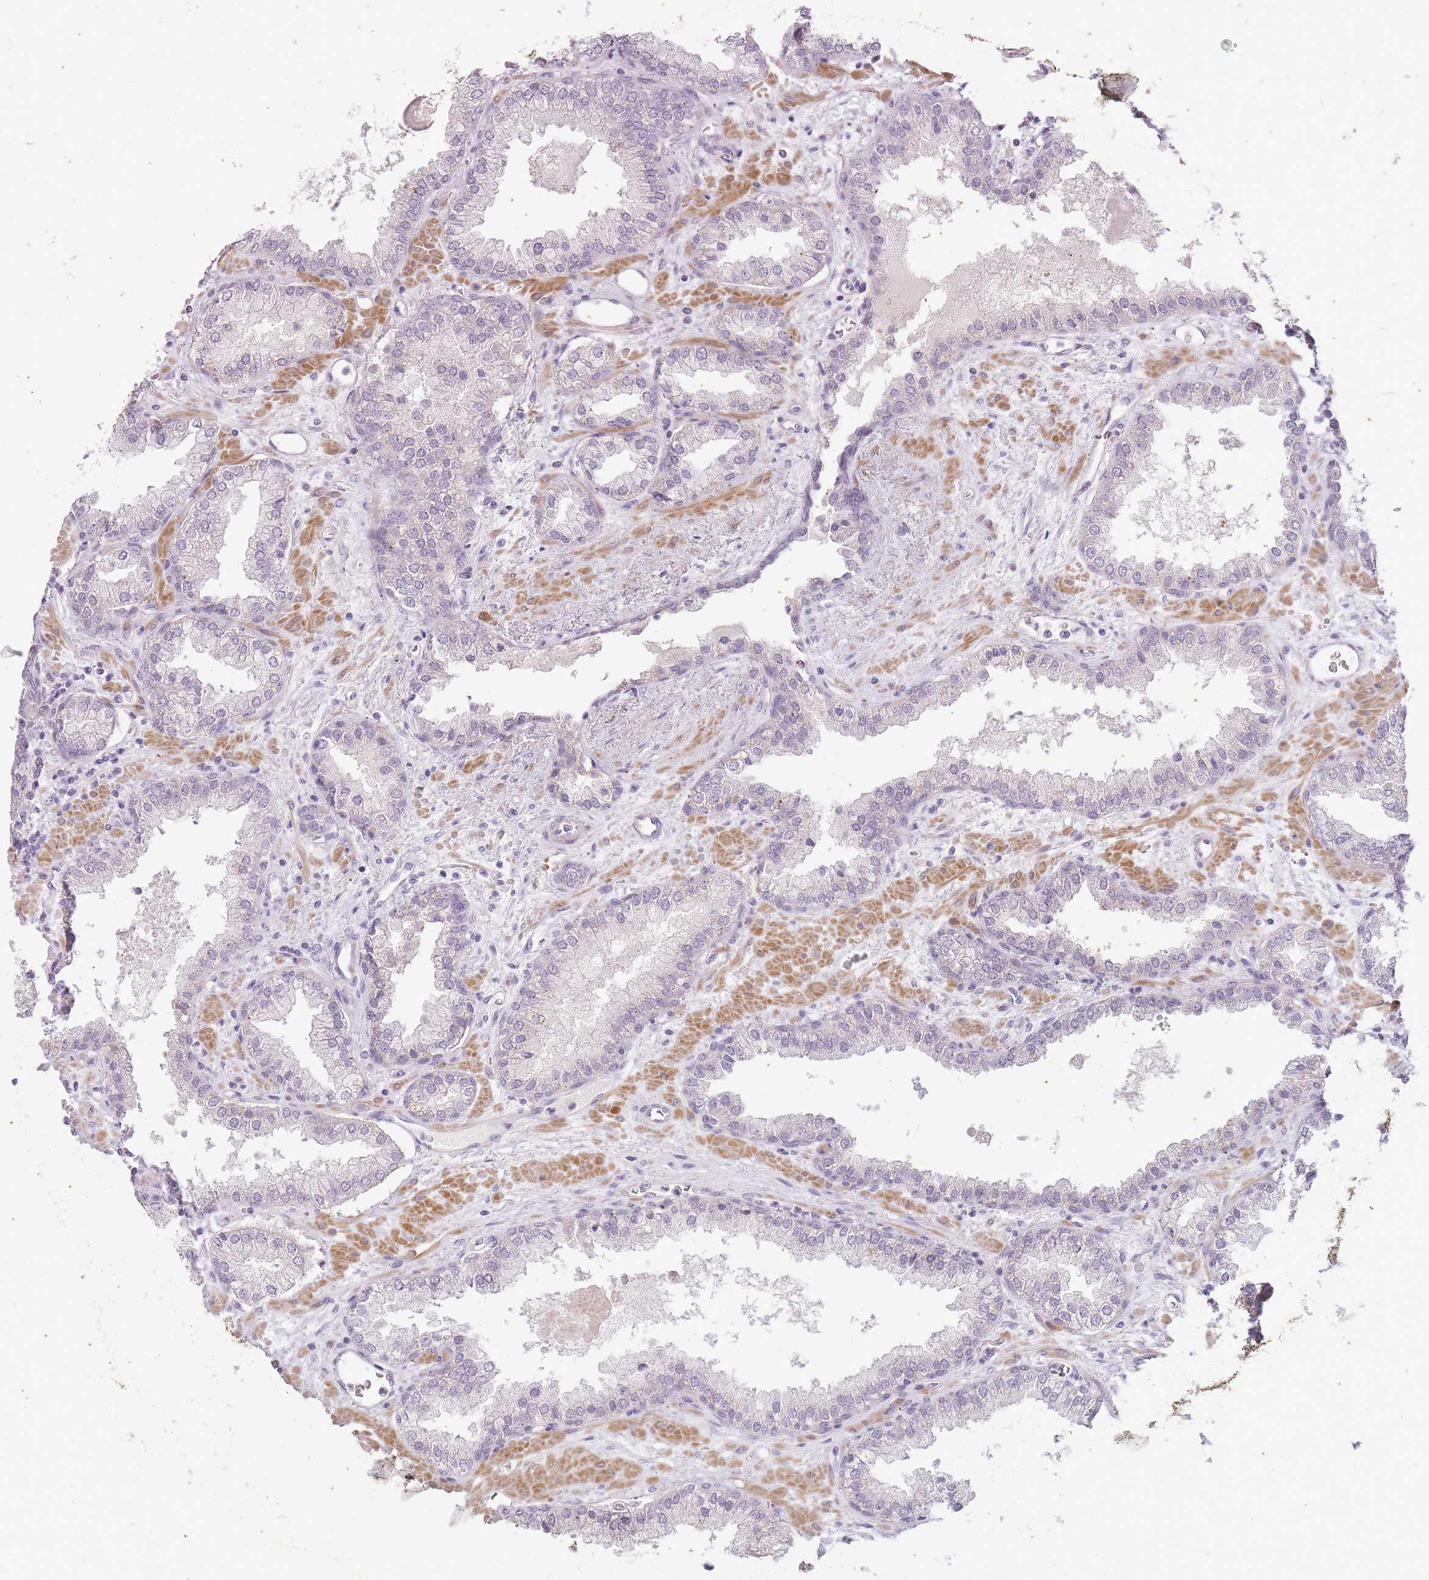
{"staining": {"intensity": "negative", "quantity": "none", "location": "none"}, "tissue": "prostate cancer", "cell_type": "Tumor cells", "image_type": "cancer", "snomed": [{"axis": "morphology", "description": "Adenocarcinoma, Low grade"}, {"axis": "topography", "description": "Prostate"}], "caption": "This is a image of IHC staining of adenocarcinoma (low-grade) (prostate), which shows no staining in tumor cells.", "gene": "CNTNAP3", "patient": {"sex": "male", "age": 62}}